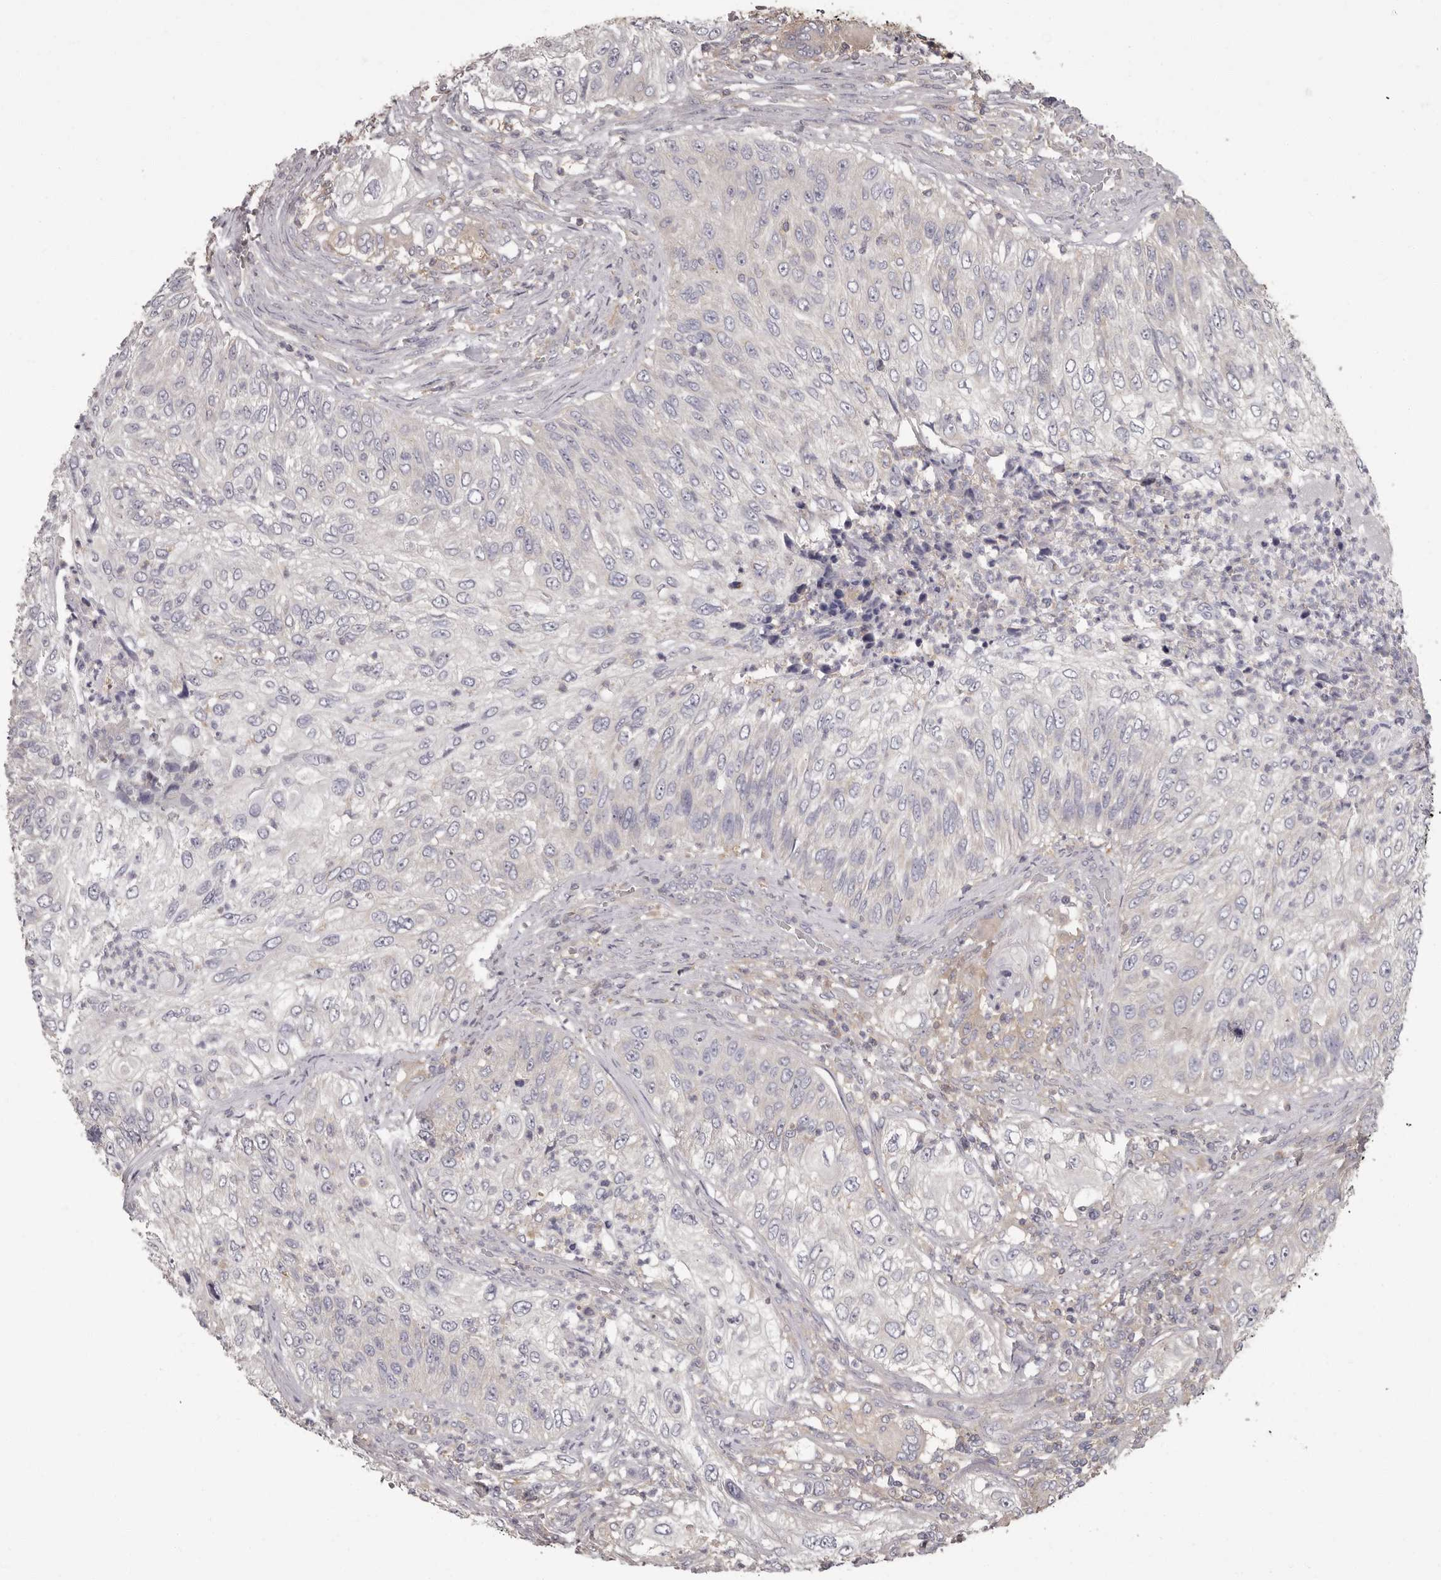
{"staining": {"intensity": "negative", "quantity": "none", "location": "none"}, "tissue": "urothelial cancer", "cell_type": "Tumor cells", "image_type": "cancer", "snomed": [{"axis": "morphology", "description": "Urothelial carcinoma, High grade"}, {"axis": "topography", "description": "Urinary bladder"}], "caption": "A high-resolution micrograph shows immunohistochemistry staining of high-grade urothelial carcinoma, which exhibits no significant expression in tumor cells.", "gene": "APEH", "patient": {"sex": "female", "age": 60}}